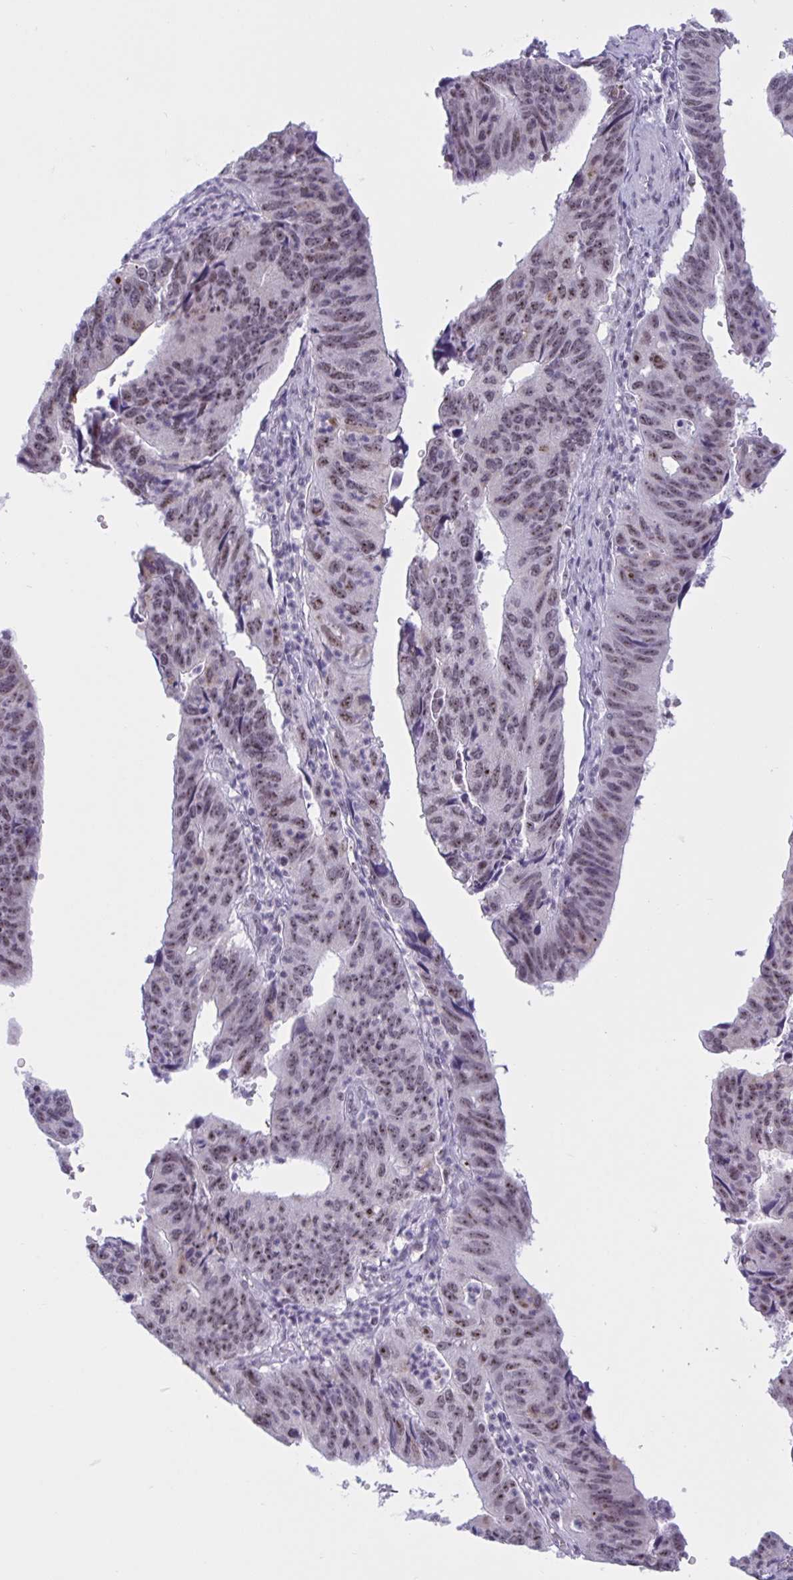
{"staining": {"intensity": "weak", "quantity": ">75%", "location": "nuclear"}, "tissue": "stomach cancer", "cell_type": "Tumor cells", "image_type": "cancer", "snomed": [{"axis": "morphology", "description": "Adenocarcinoma, NOS"}, {"axis": "topography", "description": "Stomach"}], "caption": "Stomach adenocarcinoma was stained to show a protein in brown. There is low levels of weak nuclear staining in approximately >75% of tumor cells.", "gene": "TGM6", "patient": {"sex": "male", "age": 59}}